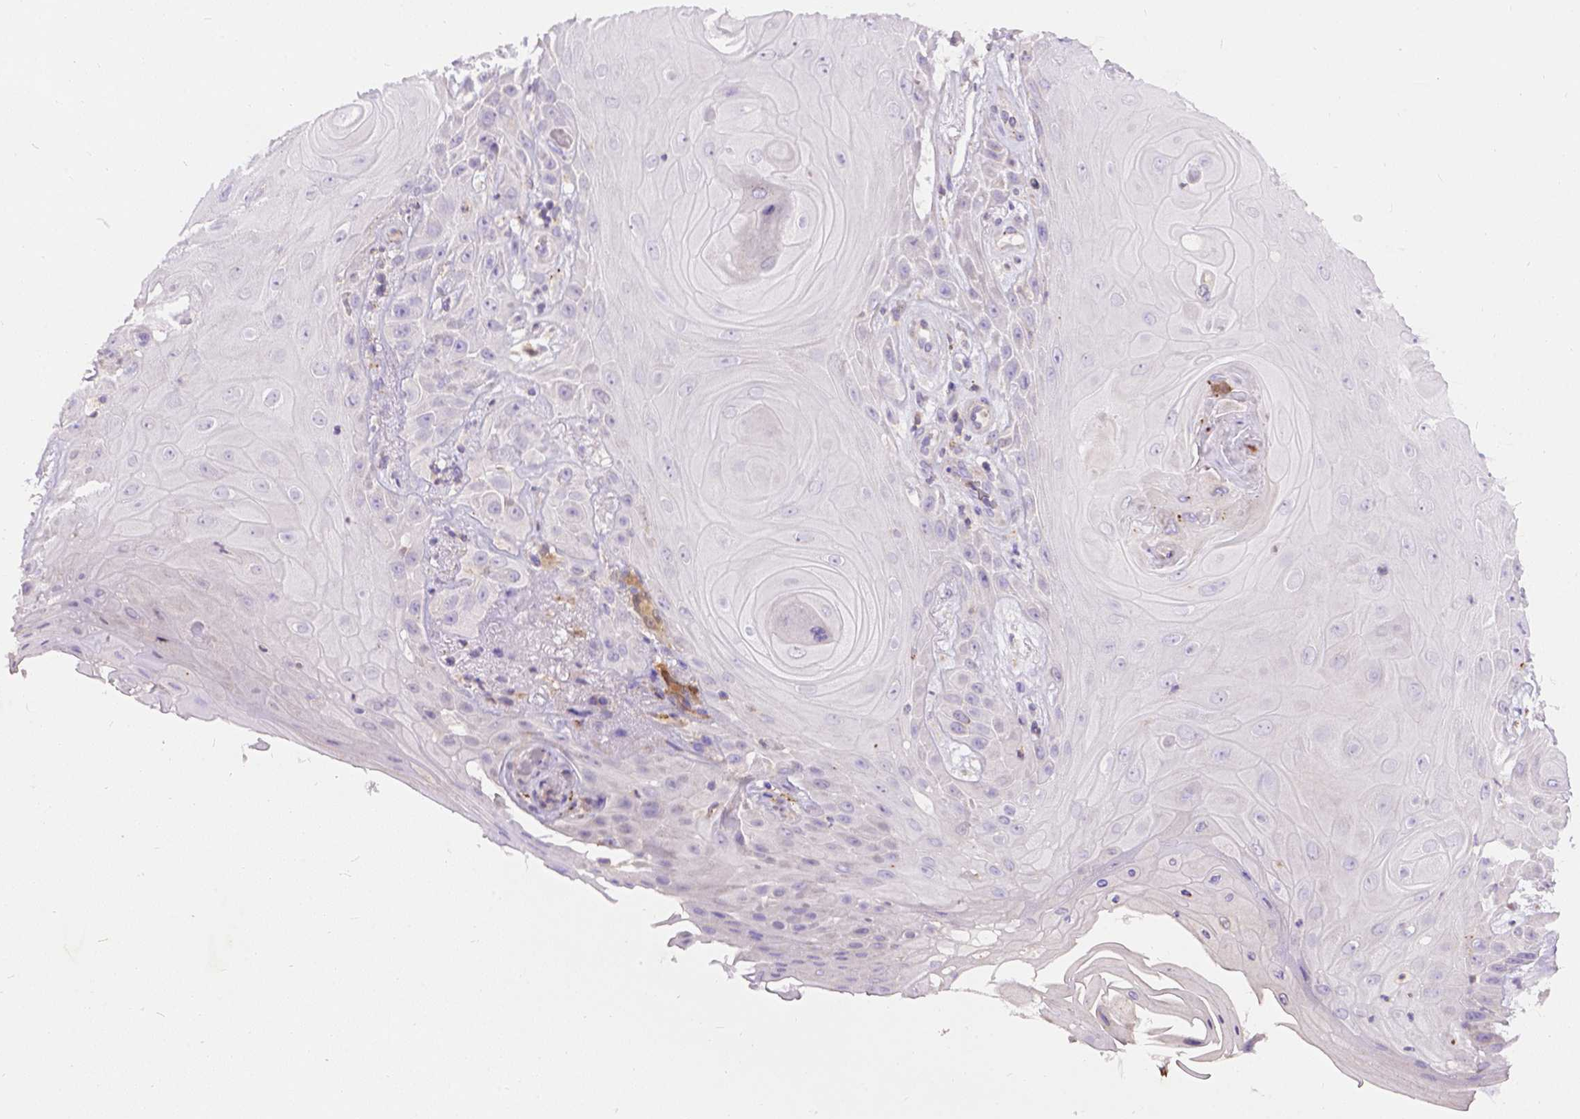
{"staining": {"intensity": "negative", "quantity": "none", "location": "none"}, "tissue": "skin cancer", "cell_type": "Tumor cells", "image_type": "cancer", "snomed": [{"axis": "morphology", "description": "Squamous cell carcinoma, NOS"}, {"axis": "topography", "description": "Skin"}], "caption": "Immunohistochemical staining of skin cancer (squamous cell carcinoma) shows no significant staining in tumor cells.", "gene": "TM4SF18", "patient": {"sex": "male", "age": 62}}